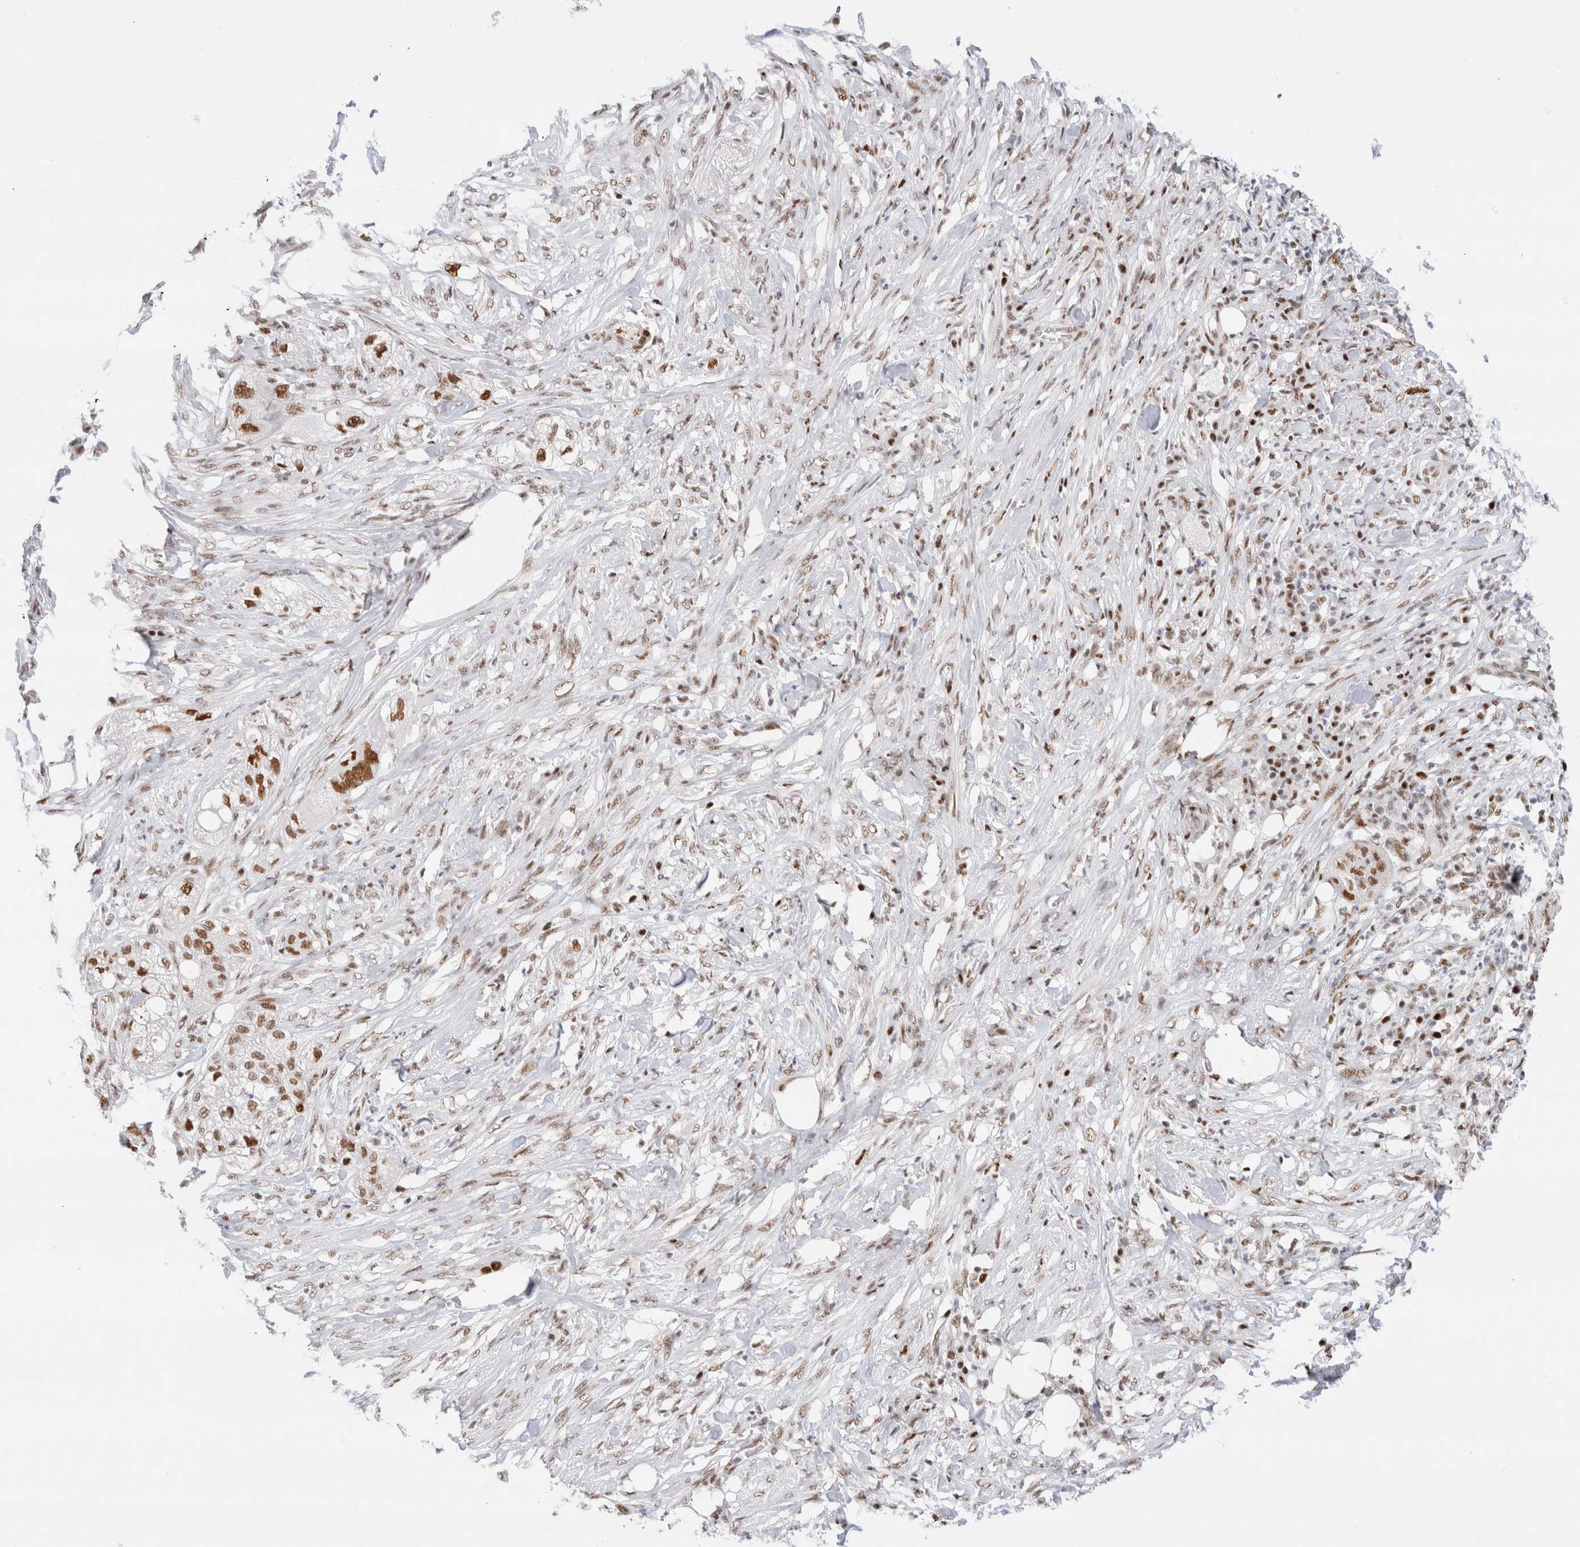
{"staining": {"intensity": "moderate", "quantity": ">75%", "location": "nuclear"}, "tissue": "pancreatic cancer", "cell_type": "Tumor cells", "image_type": "cancer", "snomed": [{"axis": "morphology", "description": "Adenocarcinoma, NOS"}, {"axis": "topography", "description": "Pancreas"}], "caption": "This micrograph shows IHC staining of pancreatic cancer (adenocarcinoma), with medium moderate nuclear expression in about >75% of tumor cells.", "gene": "ZNF282", "patient": {"sex": "female", "age": 78}}